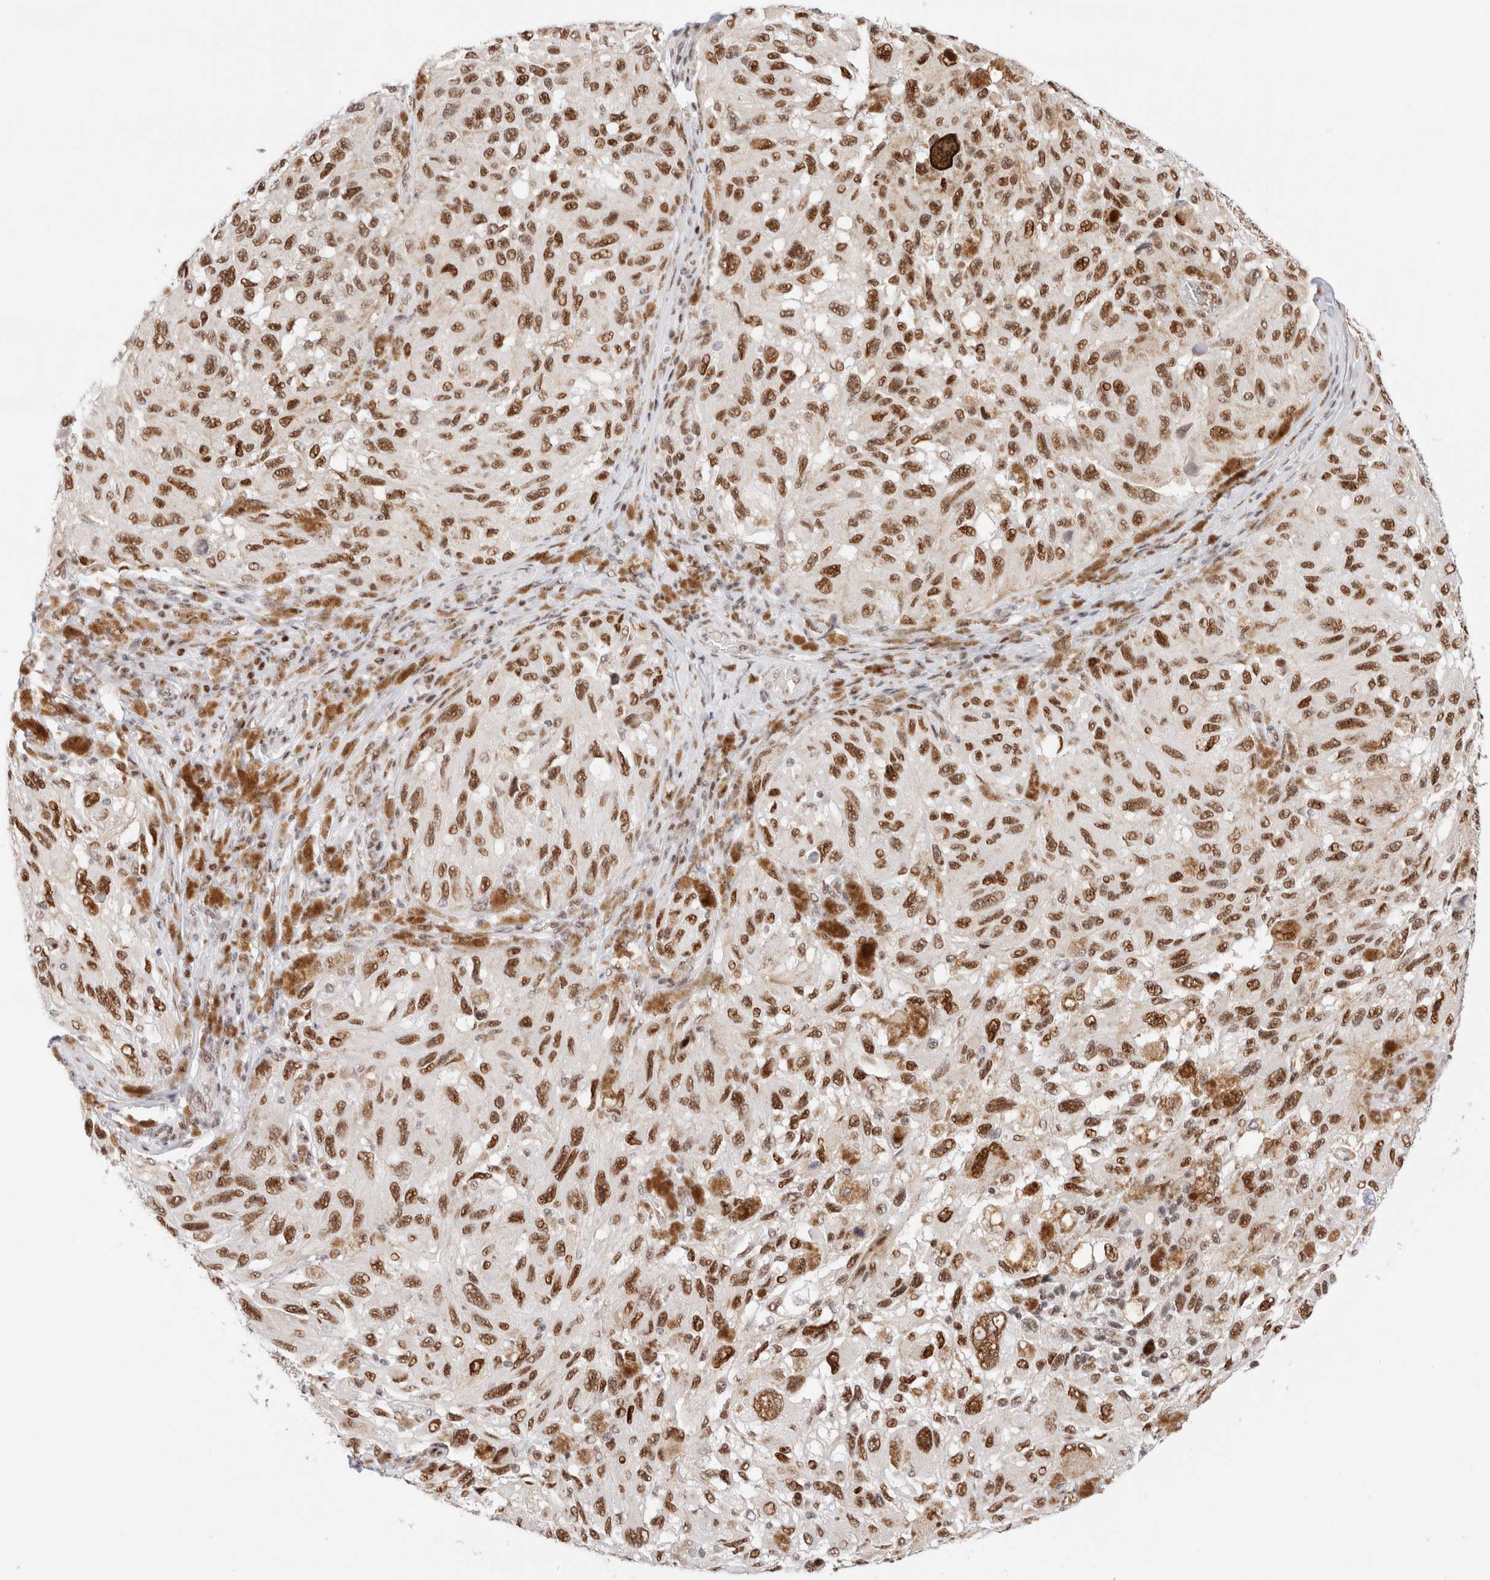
{"staining": {"intensity": "moderate", "quantity": ">75%", "location": "nuclear"}, "tissue": "melanoma", "cell_type": "Tumor cells", "image_type": "cancer", "snomed": [{"axis": "morphology", "description": "Malignant melanoma, NOS"}, {"axis": "topography", "description": "Skin"}], "caption": "Immunohistochemistry (IHC) histopathology image of malignant melanoma stained for a protein (brown), which shows medium levels of moderate nuclear staining in about >75% of tumor cells.", "gene": "ZNF282", "patient": {"sex": "female", "age": 73}}